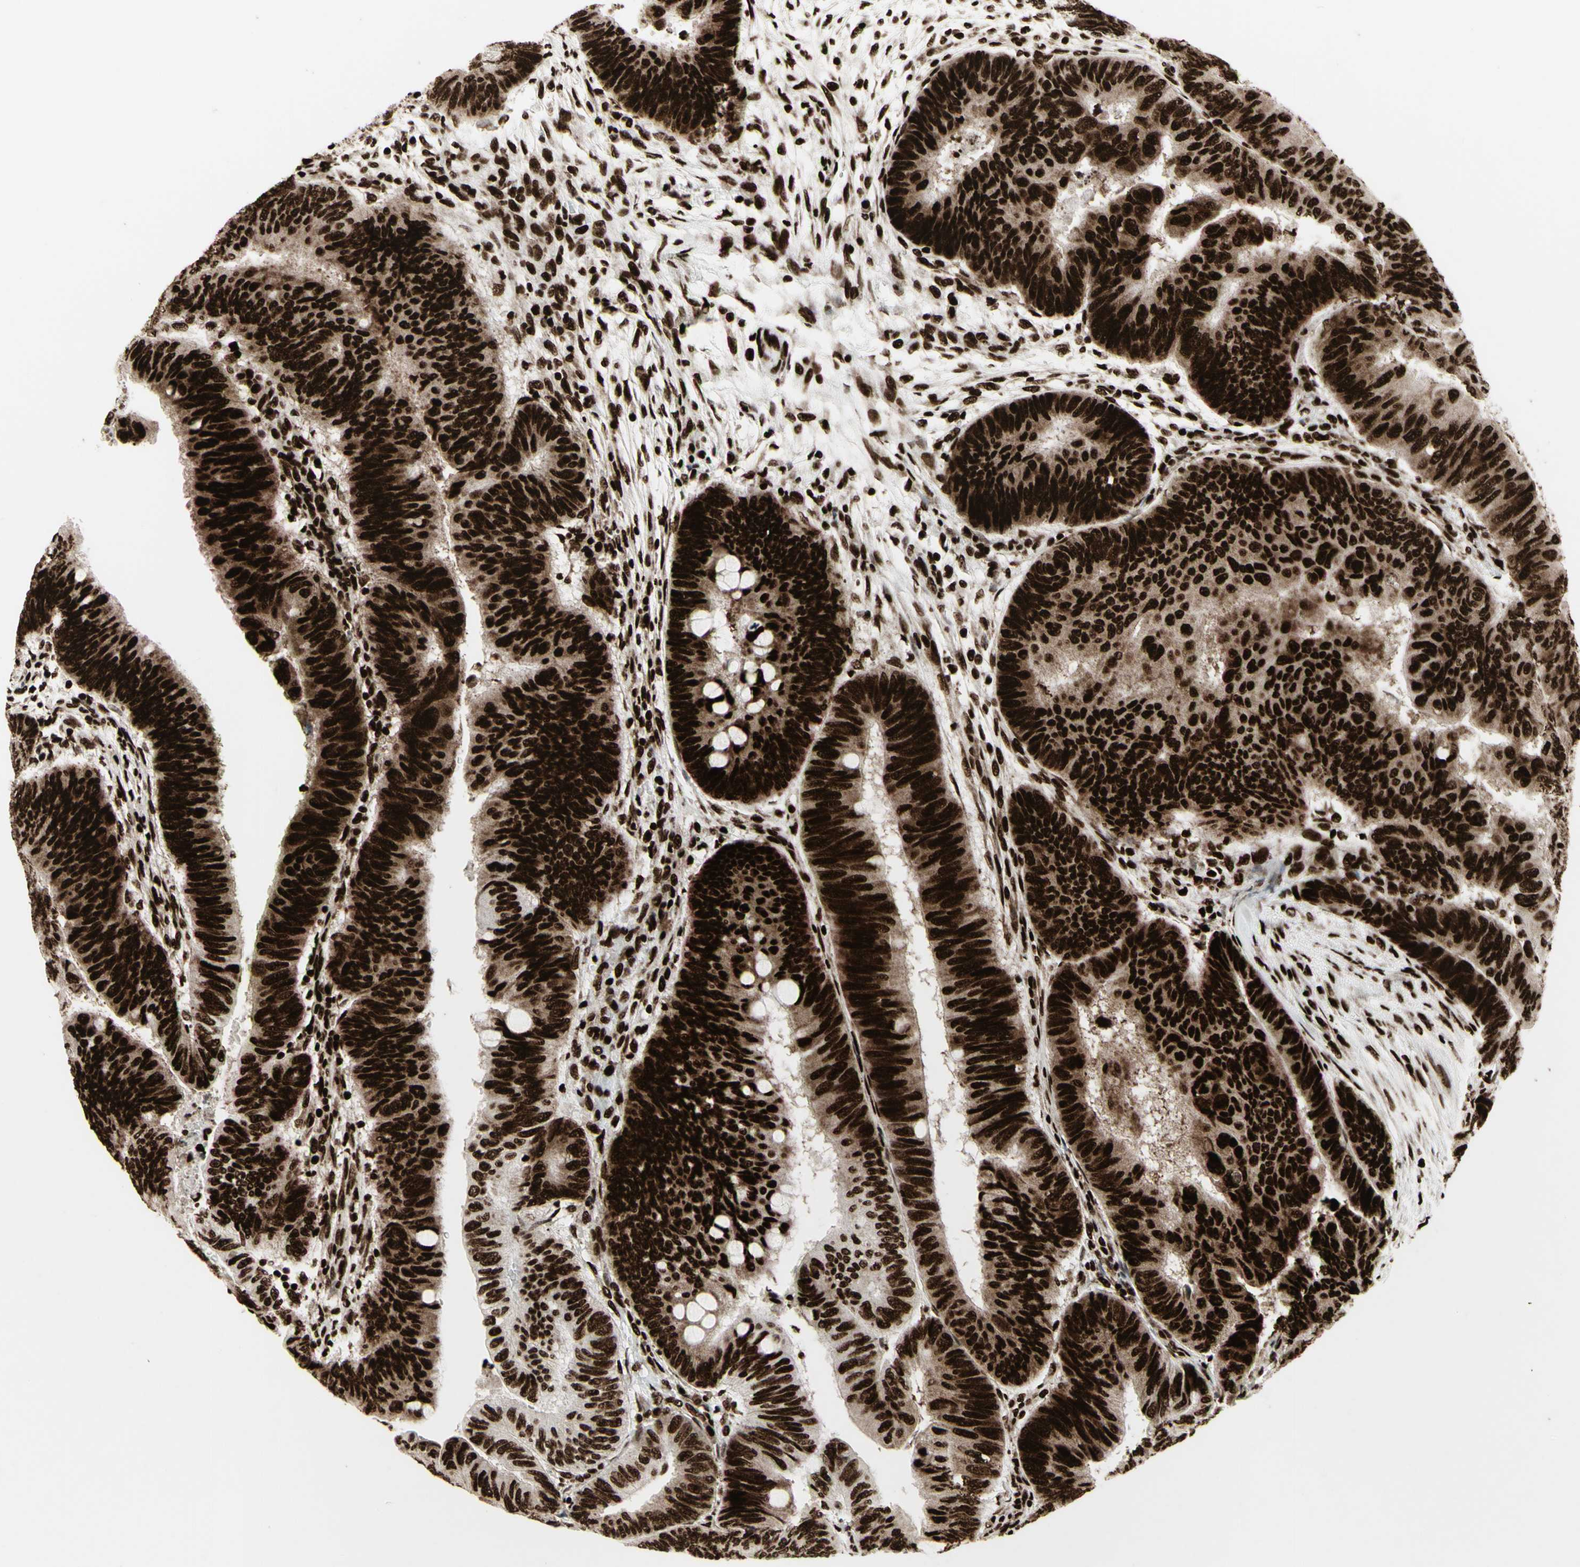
{"staining": {"intensity": "strong", "quantity": ">75%", "location": "nuclear"}, "tissue": "colorectal cancer", "cell_type": "Tumor cells", "image_type": "cancer", "snomed": [{"axis": "morphology", "description": "Normal tissue, NOS"}, {"axis": "morphology", "description": "Adenocarcinoma, NOS"}, {"axis": "topography", "description": "Rectum"}, {"axis": "topography", "description": "Peripheral nerve tissue"}], "caption": "There is high levels of strong nuclear positivity in tumor cells of colorectal cancer, as demonstrated by immunohistochemical staining (brown color).", "gene": "U2AF2", "patient": {"sex": "male", "age": 92}}